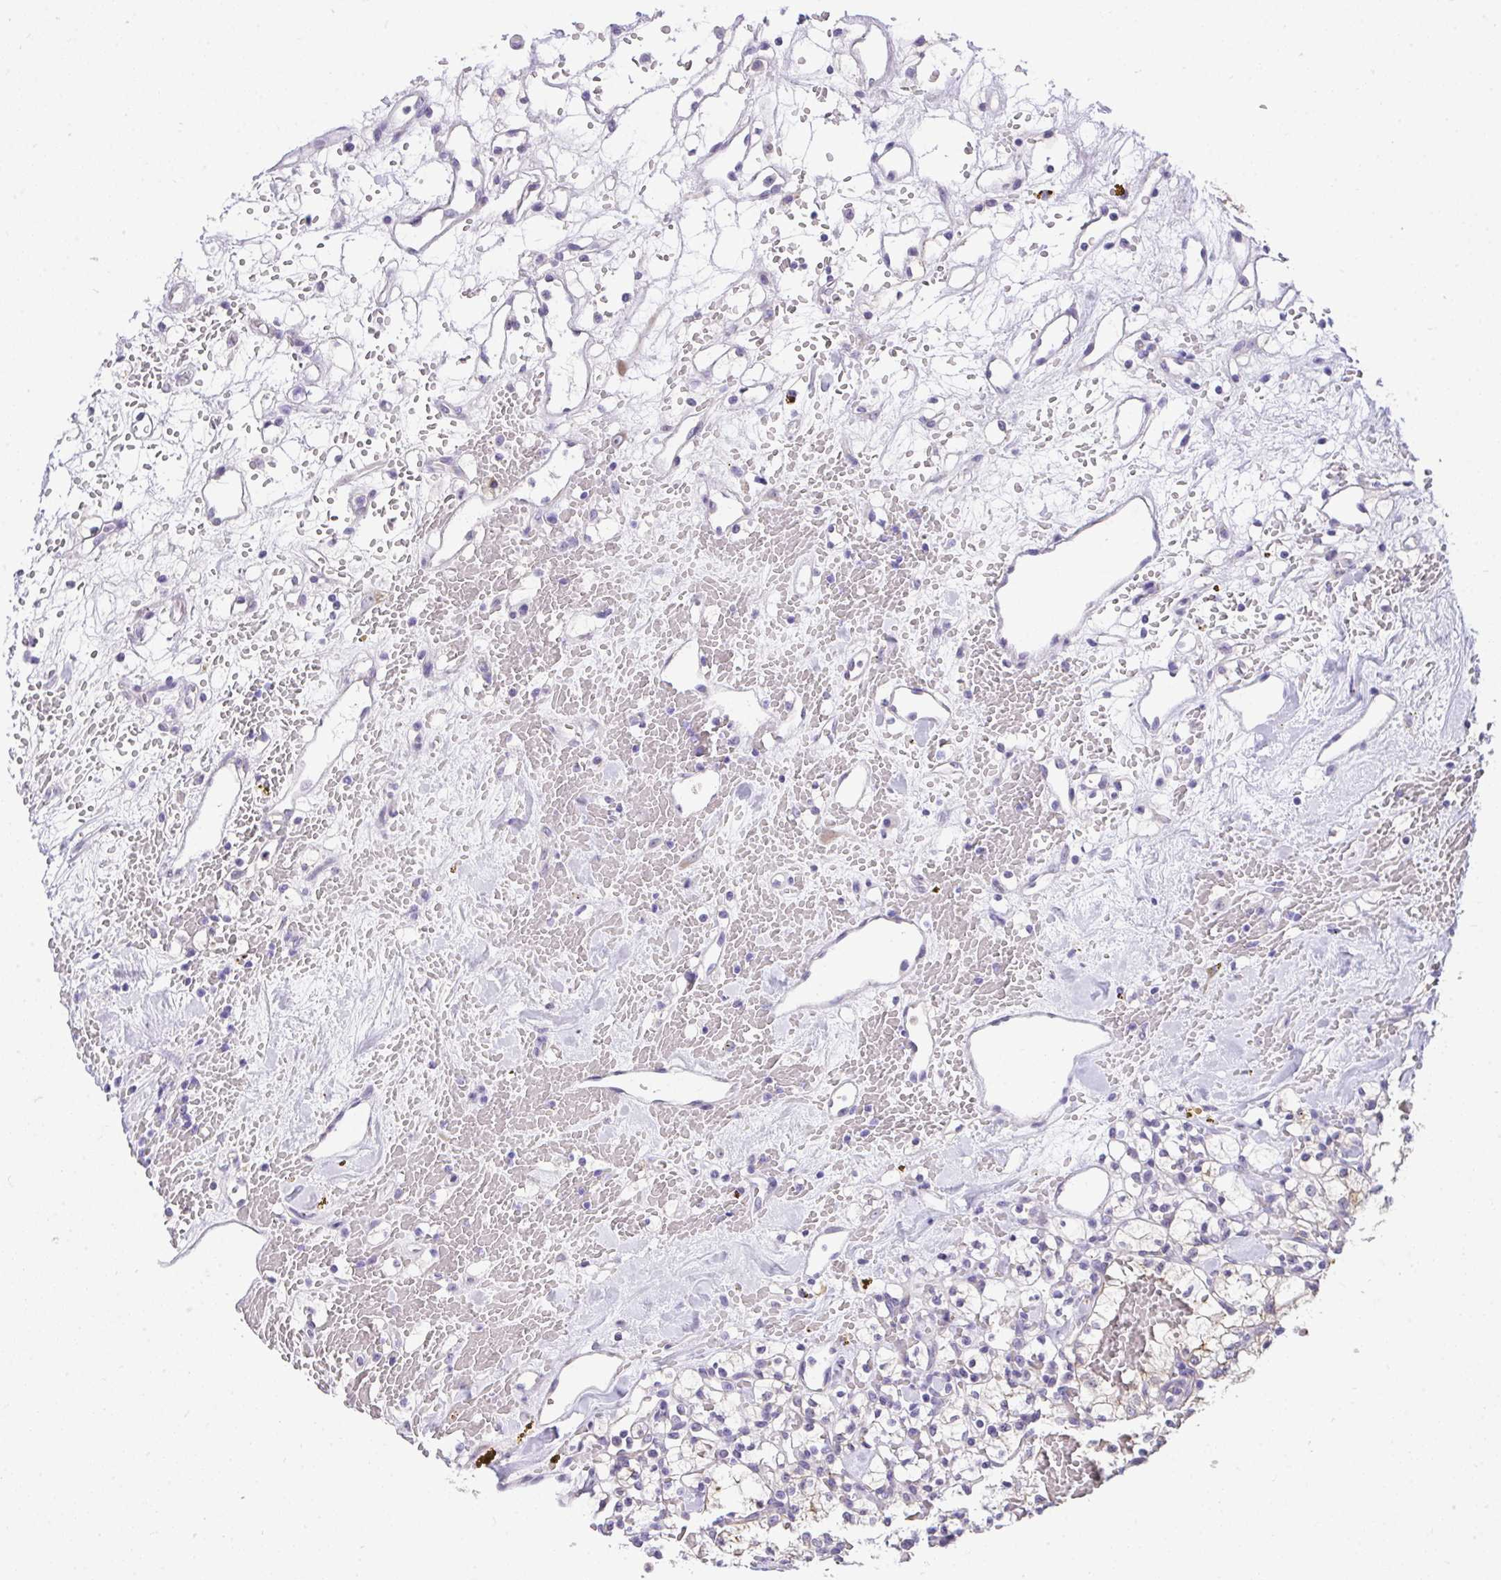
{"staining": {"intensity": "negative", "quantity": "none", "location": "none"}, "tissue": "renal cancer", "cell_type": "Tumor cells", "image_type": "cancer", "snomed": [{"axis": "morphology", "description": "Adenocarcinoma, NOS"}, {"axis": "topography", "description": "Kidney"}], "caption": "This micrograph is of adenocarcinoma (renal) stained with immunohistochemistry (IHC) to label a protein in brown with the nuclei are counter-stained blue. There is no positivity in tumor cells.", "gene": "VGLL3", "patient": {"sex": "female", "age": 60}}